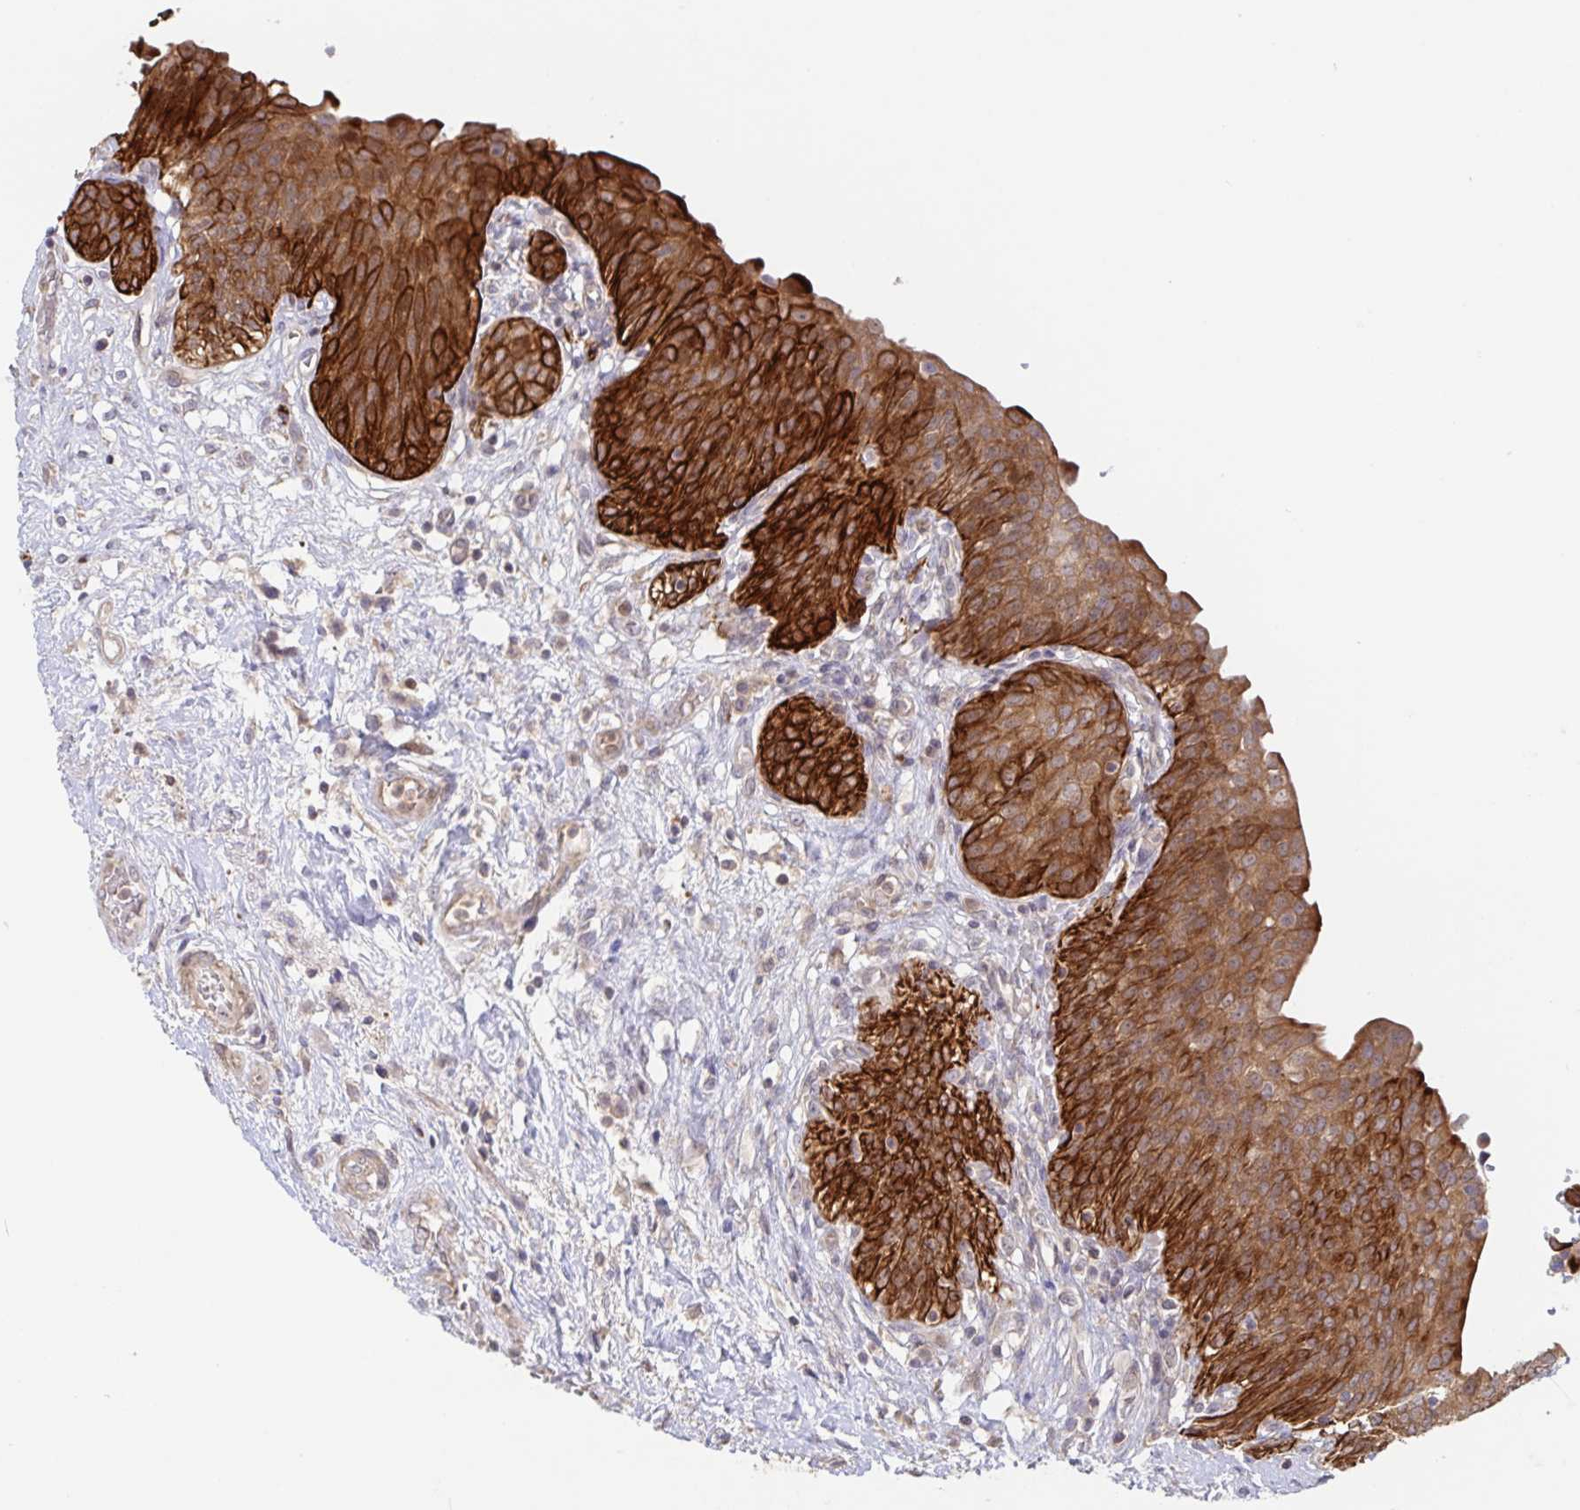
{"staining": {"intensity": "strong", "quantity": ">75%", "location": "cytoplasmic/membranous"}, "tissue": "urinary bladder", "cell_type": "Urothelial cells", "image_type": "normal", "snomed": [{"axis": "morphology", "description": "Normal tissue, NOS"}, {"axis": "topography", "description": "Urinary bladder"}], "caption": "The photomicrograph displays immunohistochemical staining of normal urinary bladder. There is strong cytoplasmic/membranous staining is present in about >75% of urothelial cells. (DAB IHC with brightfield microscopy, high magnification).", "gene": "AACS", "patient": {"sex": "male", "age": 68}}